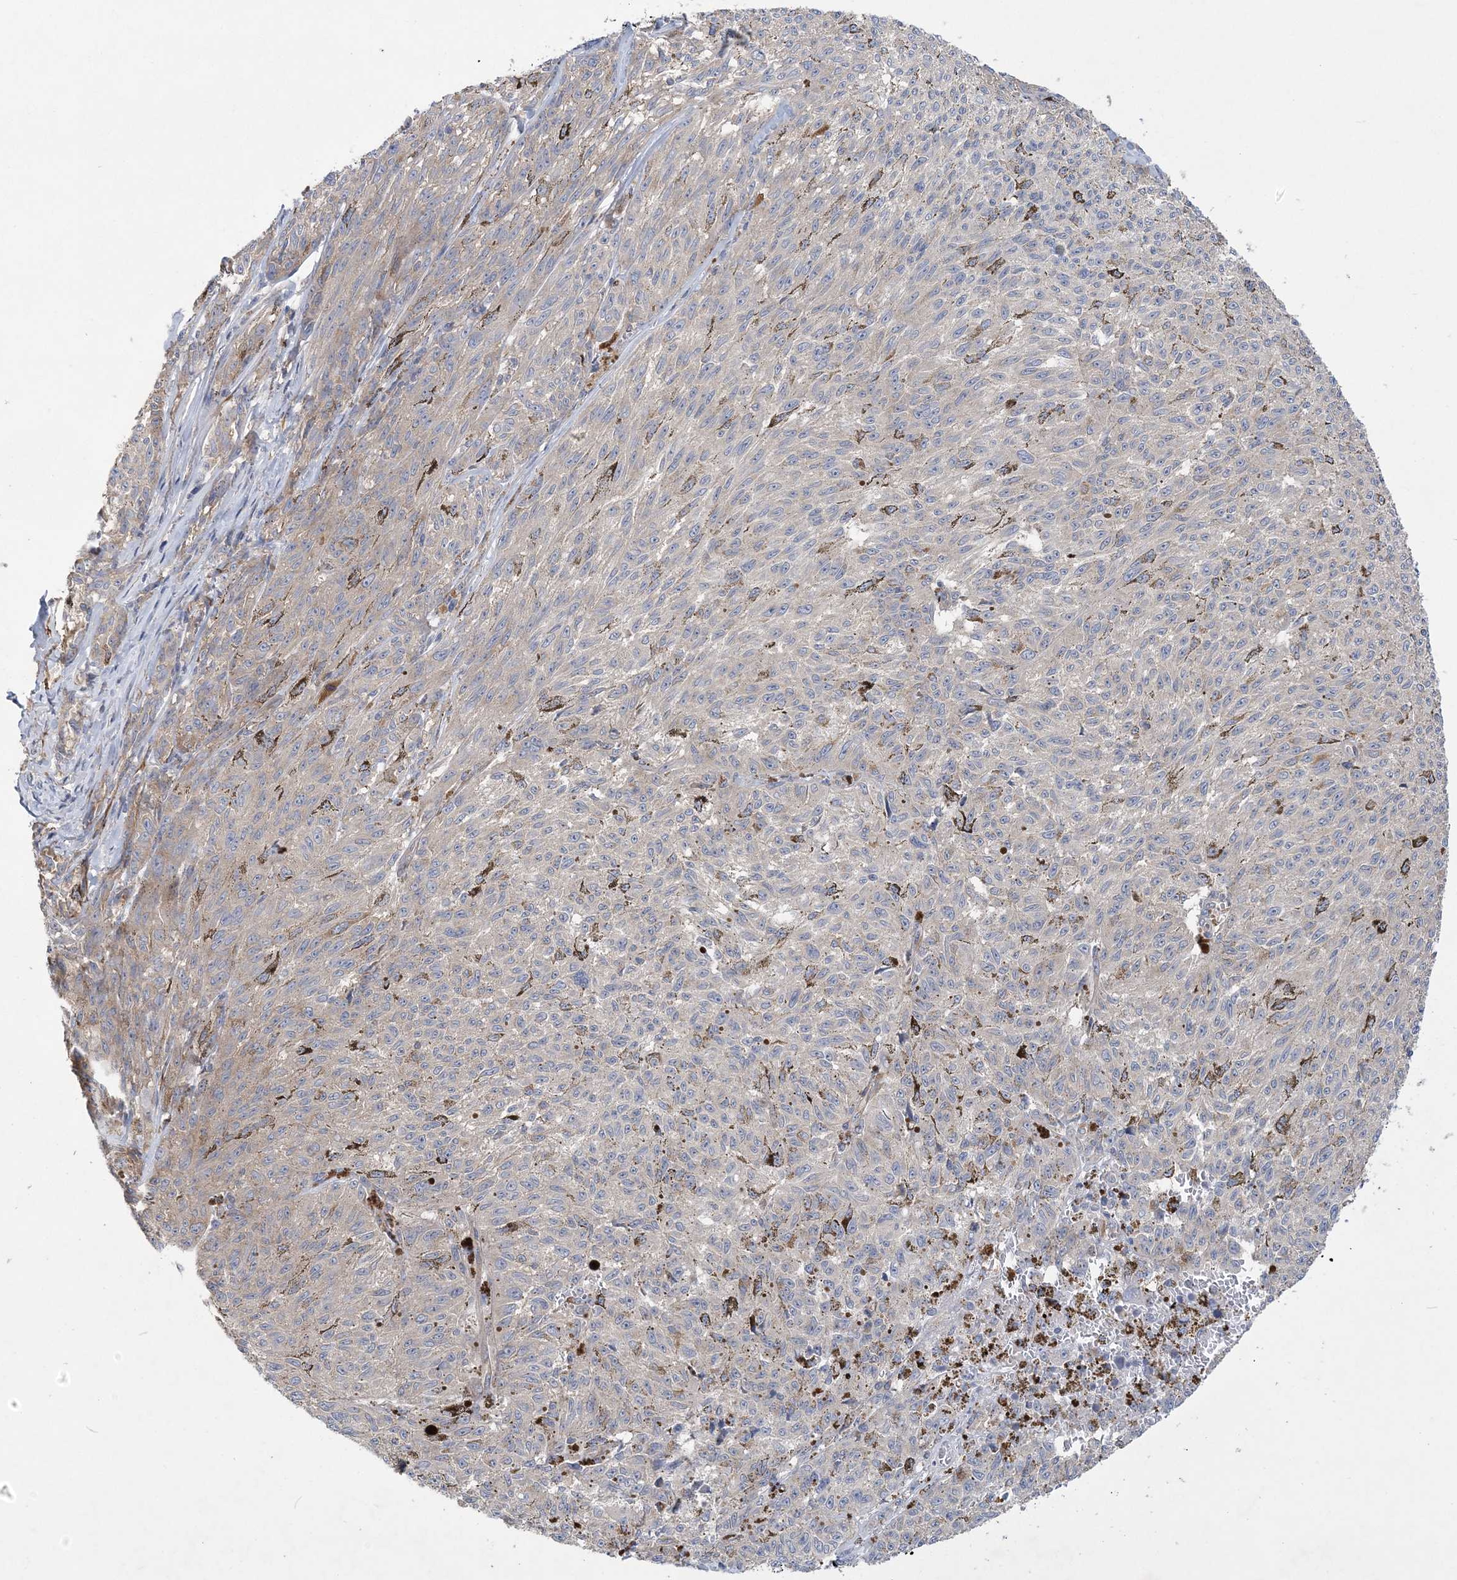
{"staining": {"intensity": "negative", "quantity": "none", "location": "none"}, "tissue": "melanoma", "cell_type": "Tumor cells", "image_type": "cancer", "snomed": [{"axis": "morphology", "description": "Malignant melanoma, NOS"}, {"axis": "topography", "description": "Skin"}], "caption": "There is no significant expression in tumor cells of melanoma.", "gene": "MAP4K5", "patient": {"sex": "female", "age": 72}}